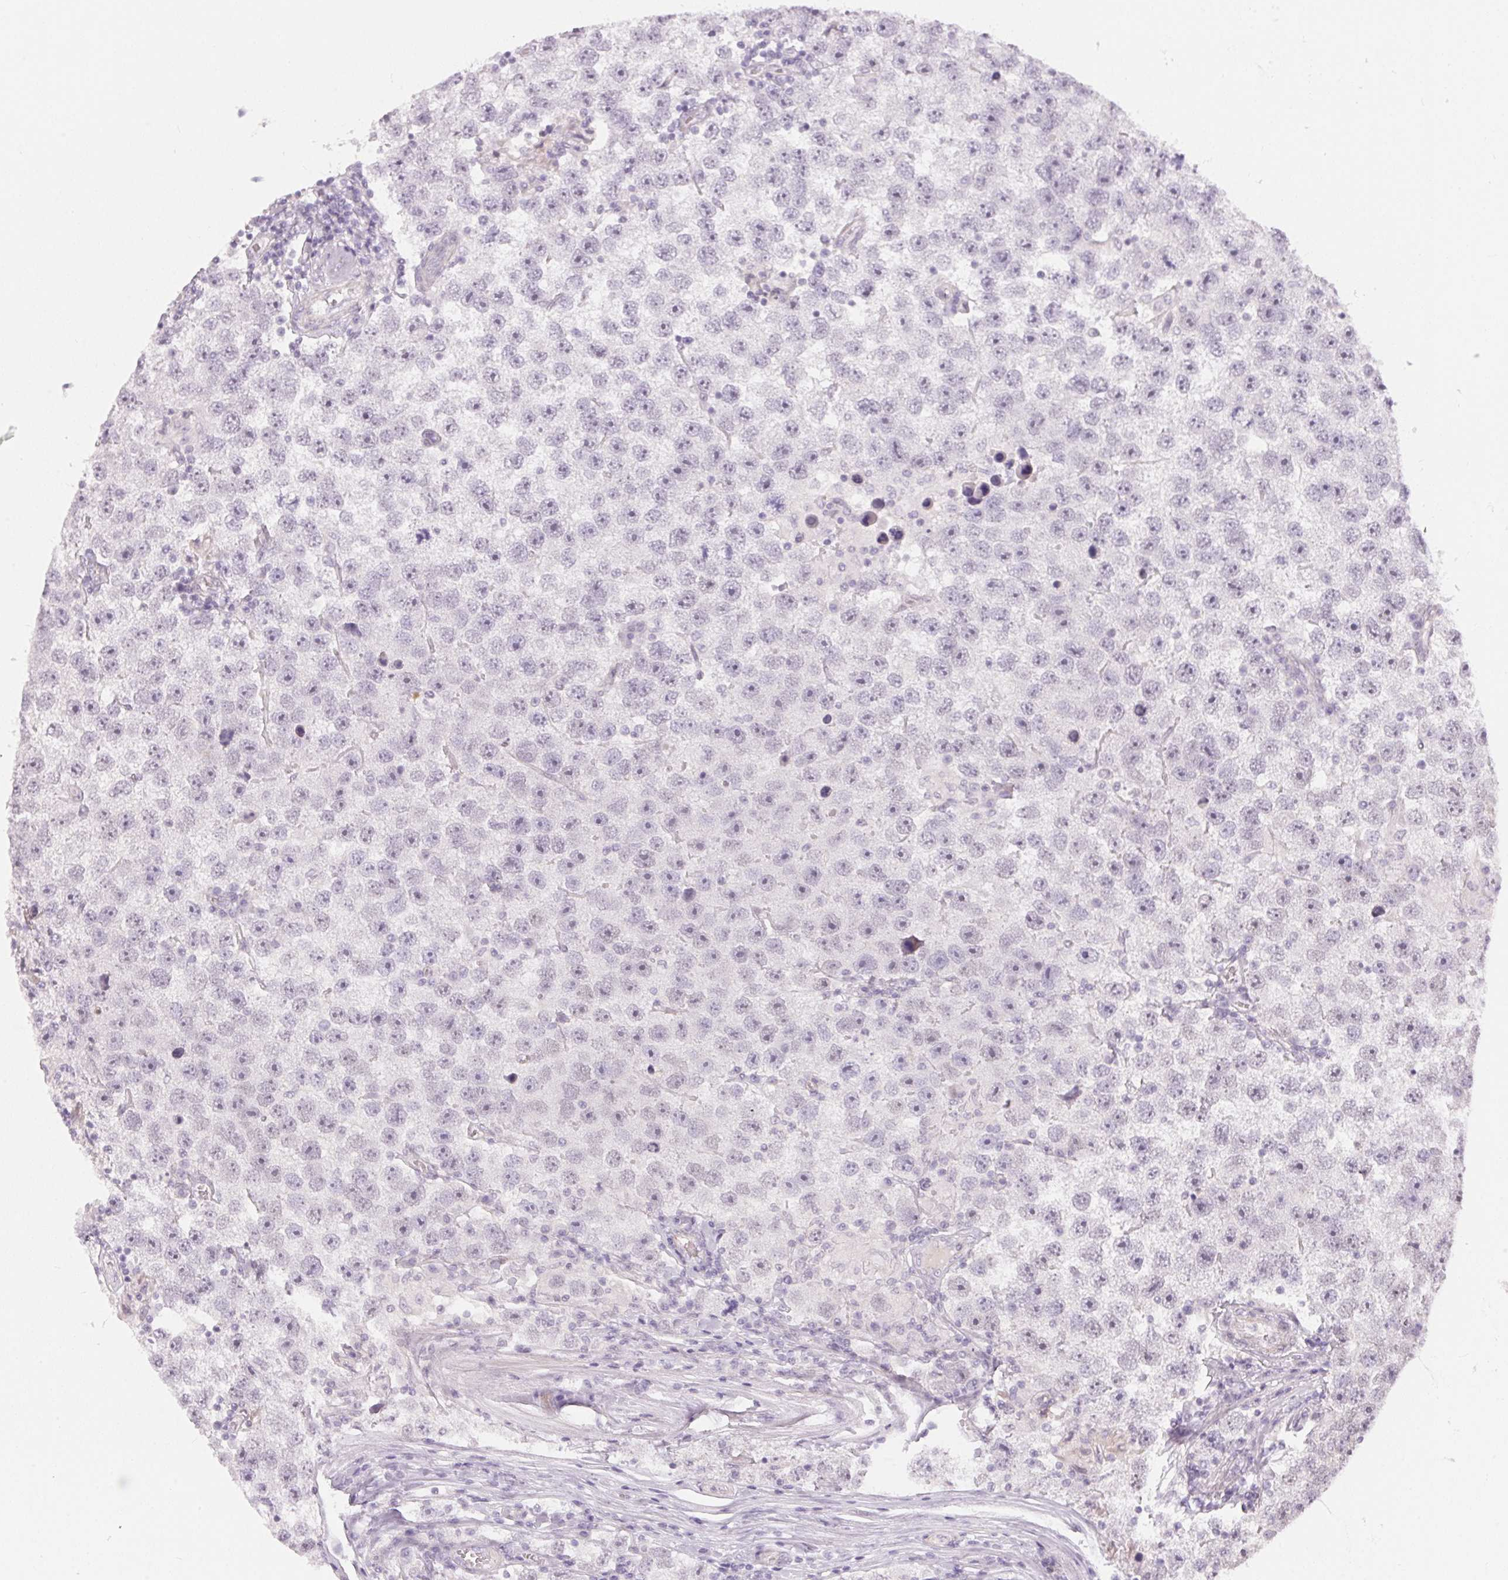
{"staining": {"intensity": "negative", "quantity": "none", "location": "none"}, "tissue": "testis cancer", "cell_type": "Tumor cells", "image_type": "cancer", "snomed": [{"axis": "morphology", "description": "Seminoma, NOS"}, {"axis": "topography", "description": "Testis"}], "caption": "High magnification brightfield microscopy of testis cancer stained with DAB (brown) and counterstained with hematoxylin (blue): tumor cells show no significant positivity.", "gene": "GDAP1L1", "patient": {"sex": "male", "age": 26}}